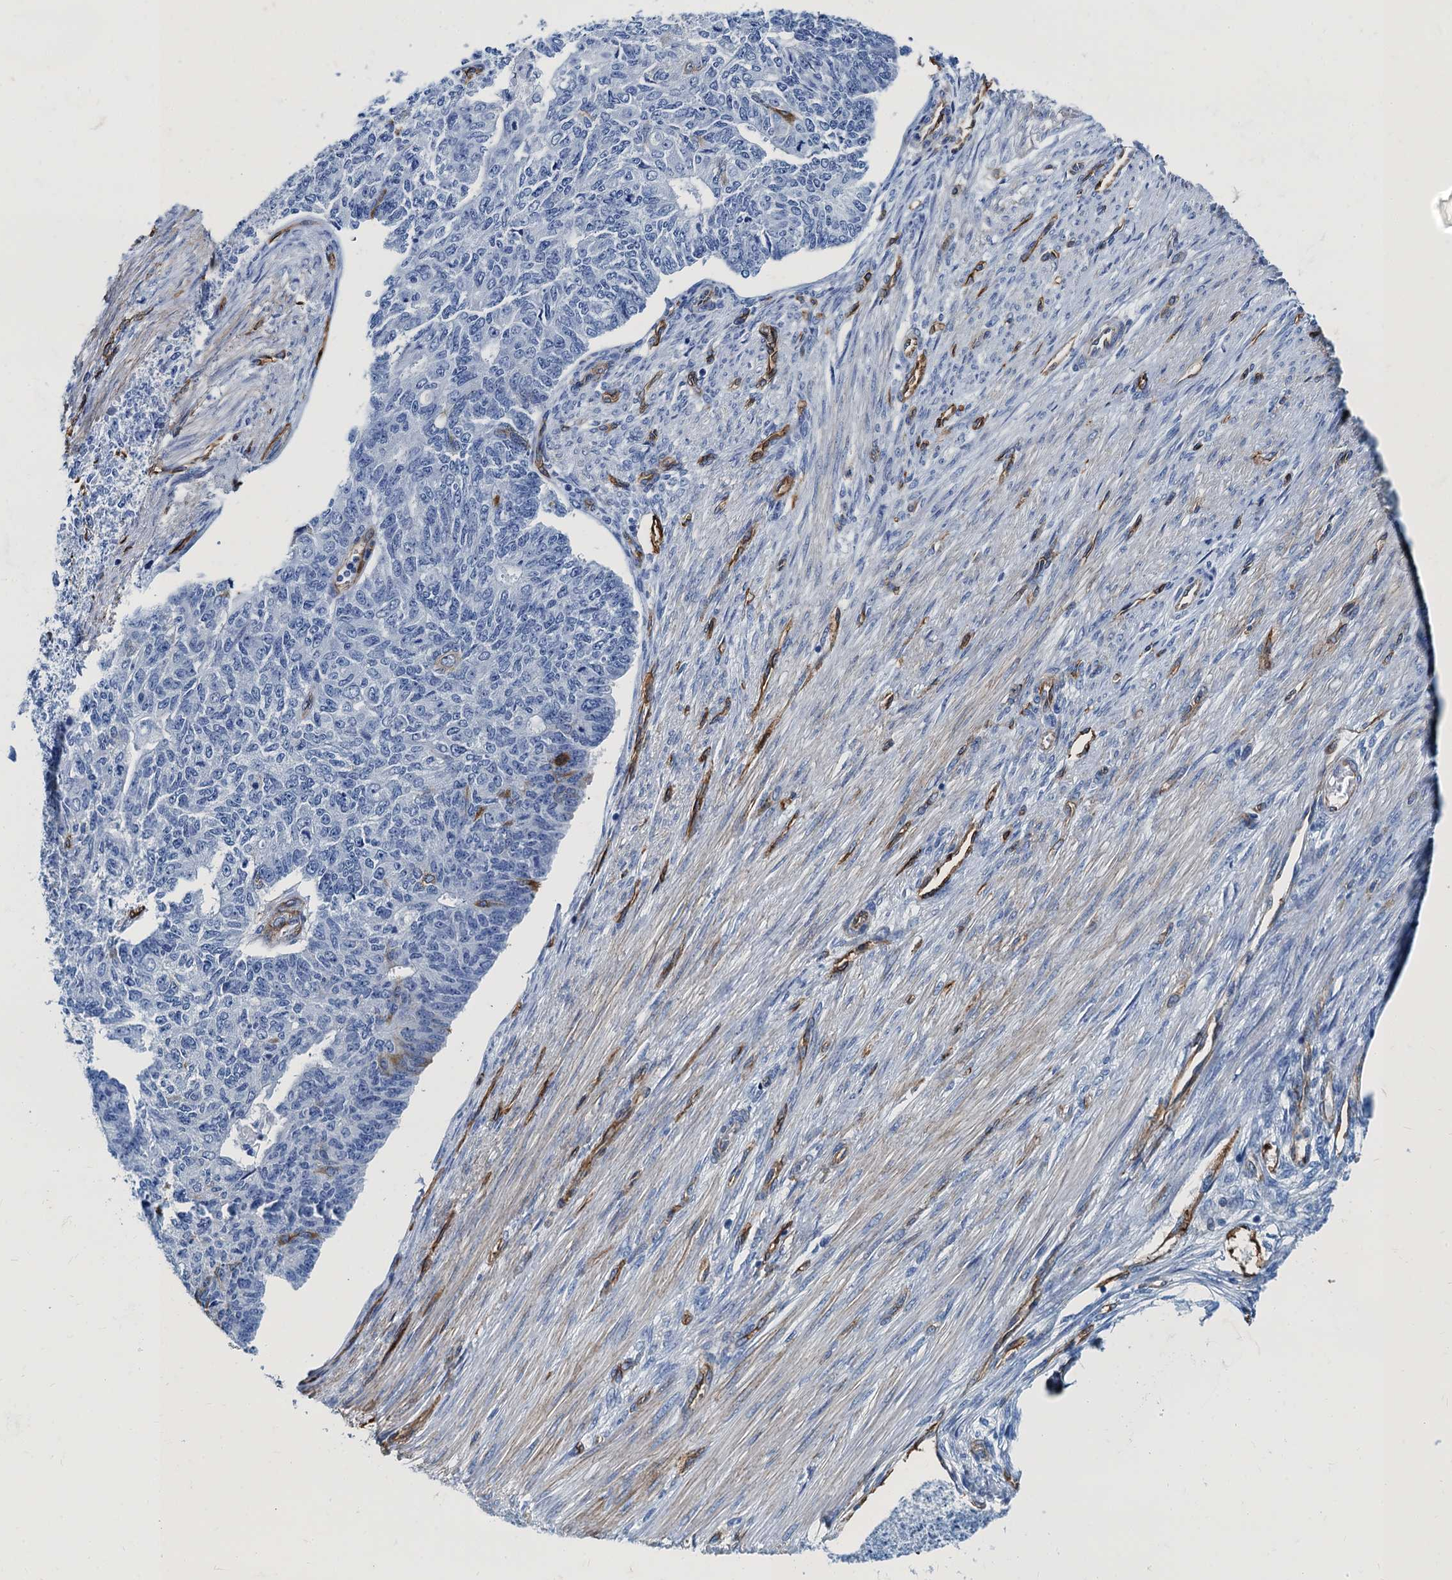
{"staining": {"intensity": "moderate", "quantity": "<25%", "location": "cytoplasmic/membranous"}, "tissue": "endometrial cancer", "cell_type": "Tumor cells", "image_type": "cancer", "snomed": [{"axis": "morphology", "description": "Adenocarcinoma, NOS"}, {"axis": "topography", "description": "Endometrium"}], "caption": "High-power microscopy captured an immunohistochemistry (IHC) photomicrograph of endometrial cancer (adenocarcinoma), revealing moderate cytoplasmic/membranous staining in approximately <25% of tumor cells.", "gene": "CAVIN2", "patient": {"sex": "female", "age": 32}}